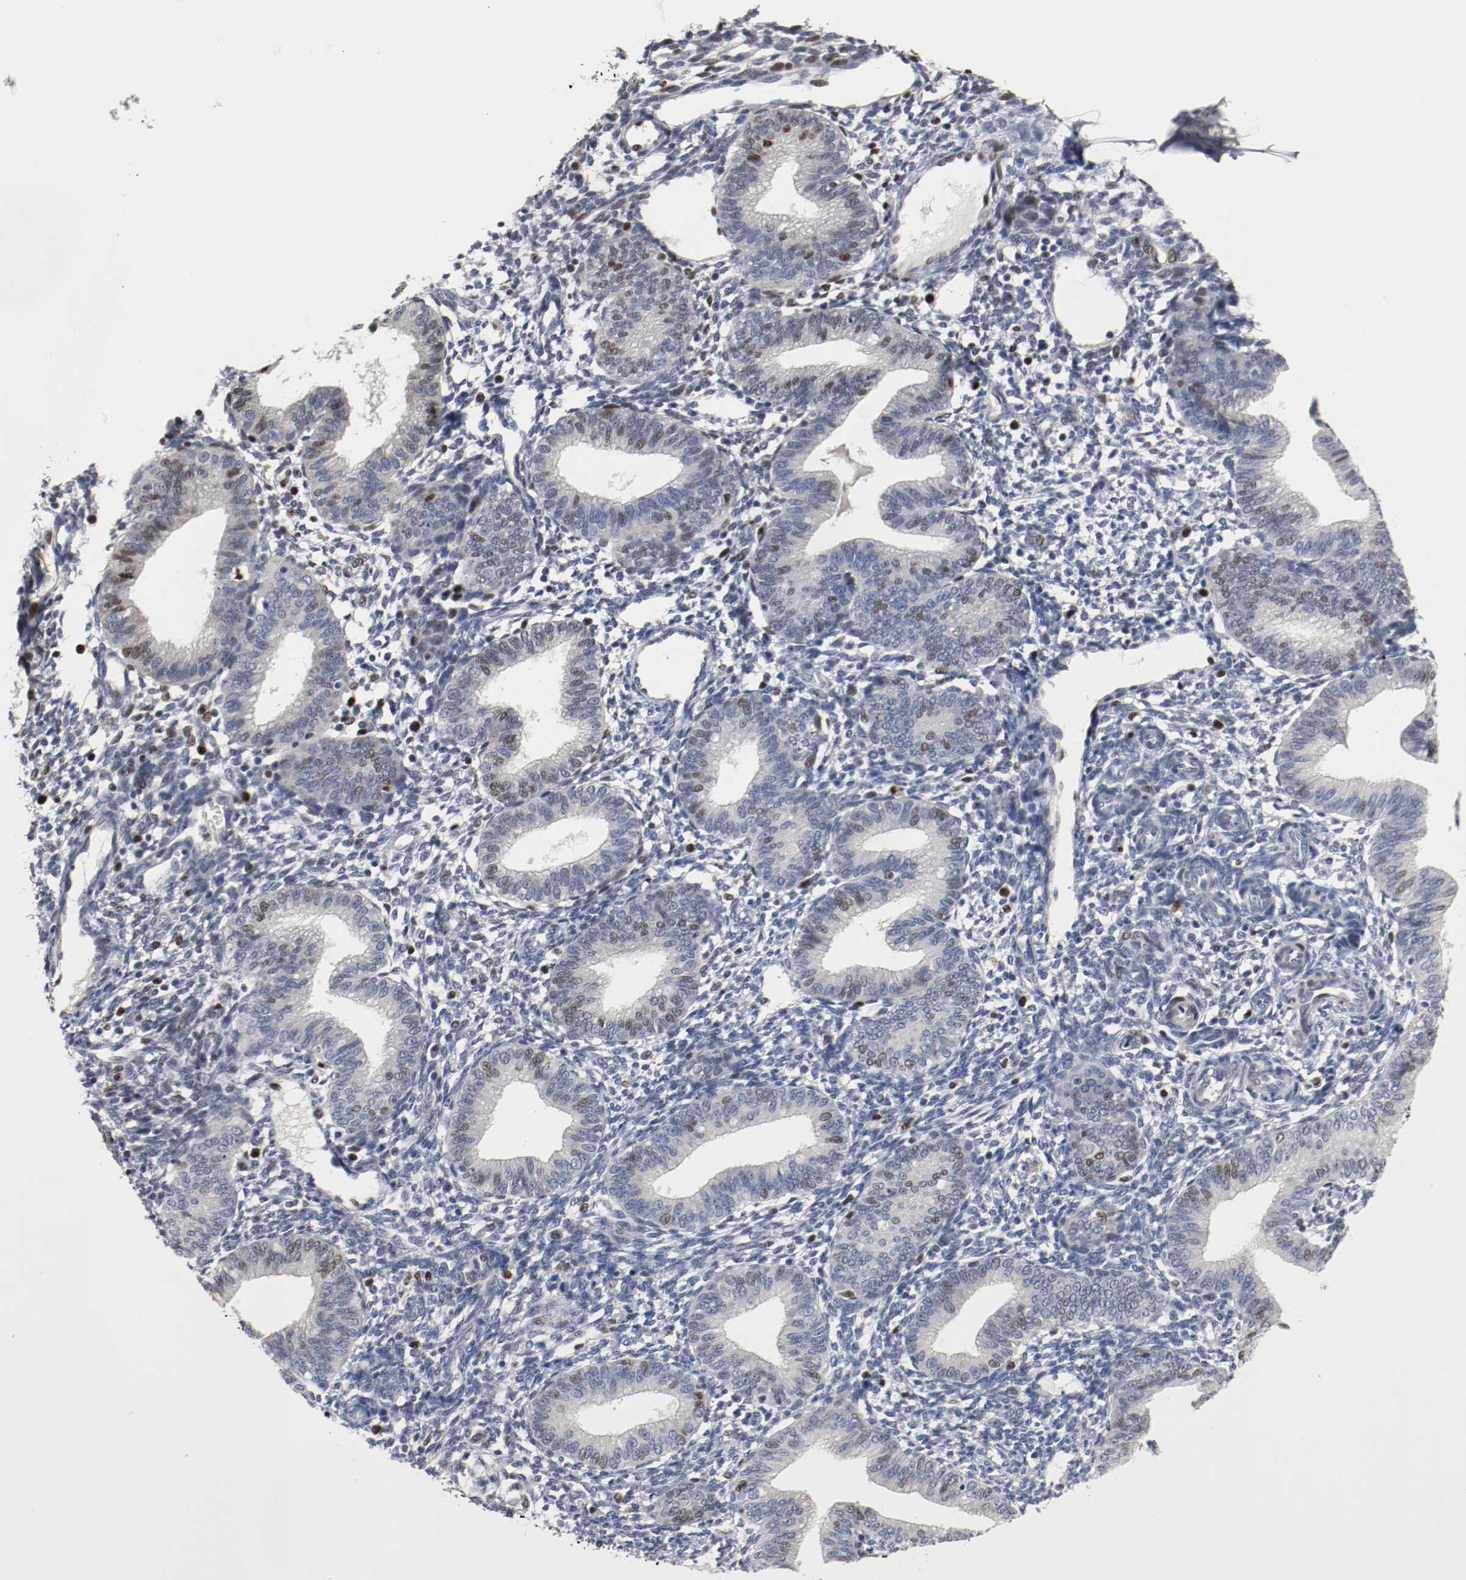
{"staining": {"intensity": "negative", "quantity": "none", "location": "none"}, "tissue": "endometrium", "cell_type": "Cells in endometrial stroma", "image_type": "normal", "snomed": [{"axis": "morphology", "description": "Normal tissue, NOS"}, {"axis": "topography", "description": "Endometrium"}], "caption": "Human endometrium stained for a protein using immunohistochemistry (IHC) reveals no expression in cells in endometrial stroma.", "gene": "MCM6", "patient": {"sex": "female", "age": 61}}